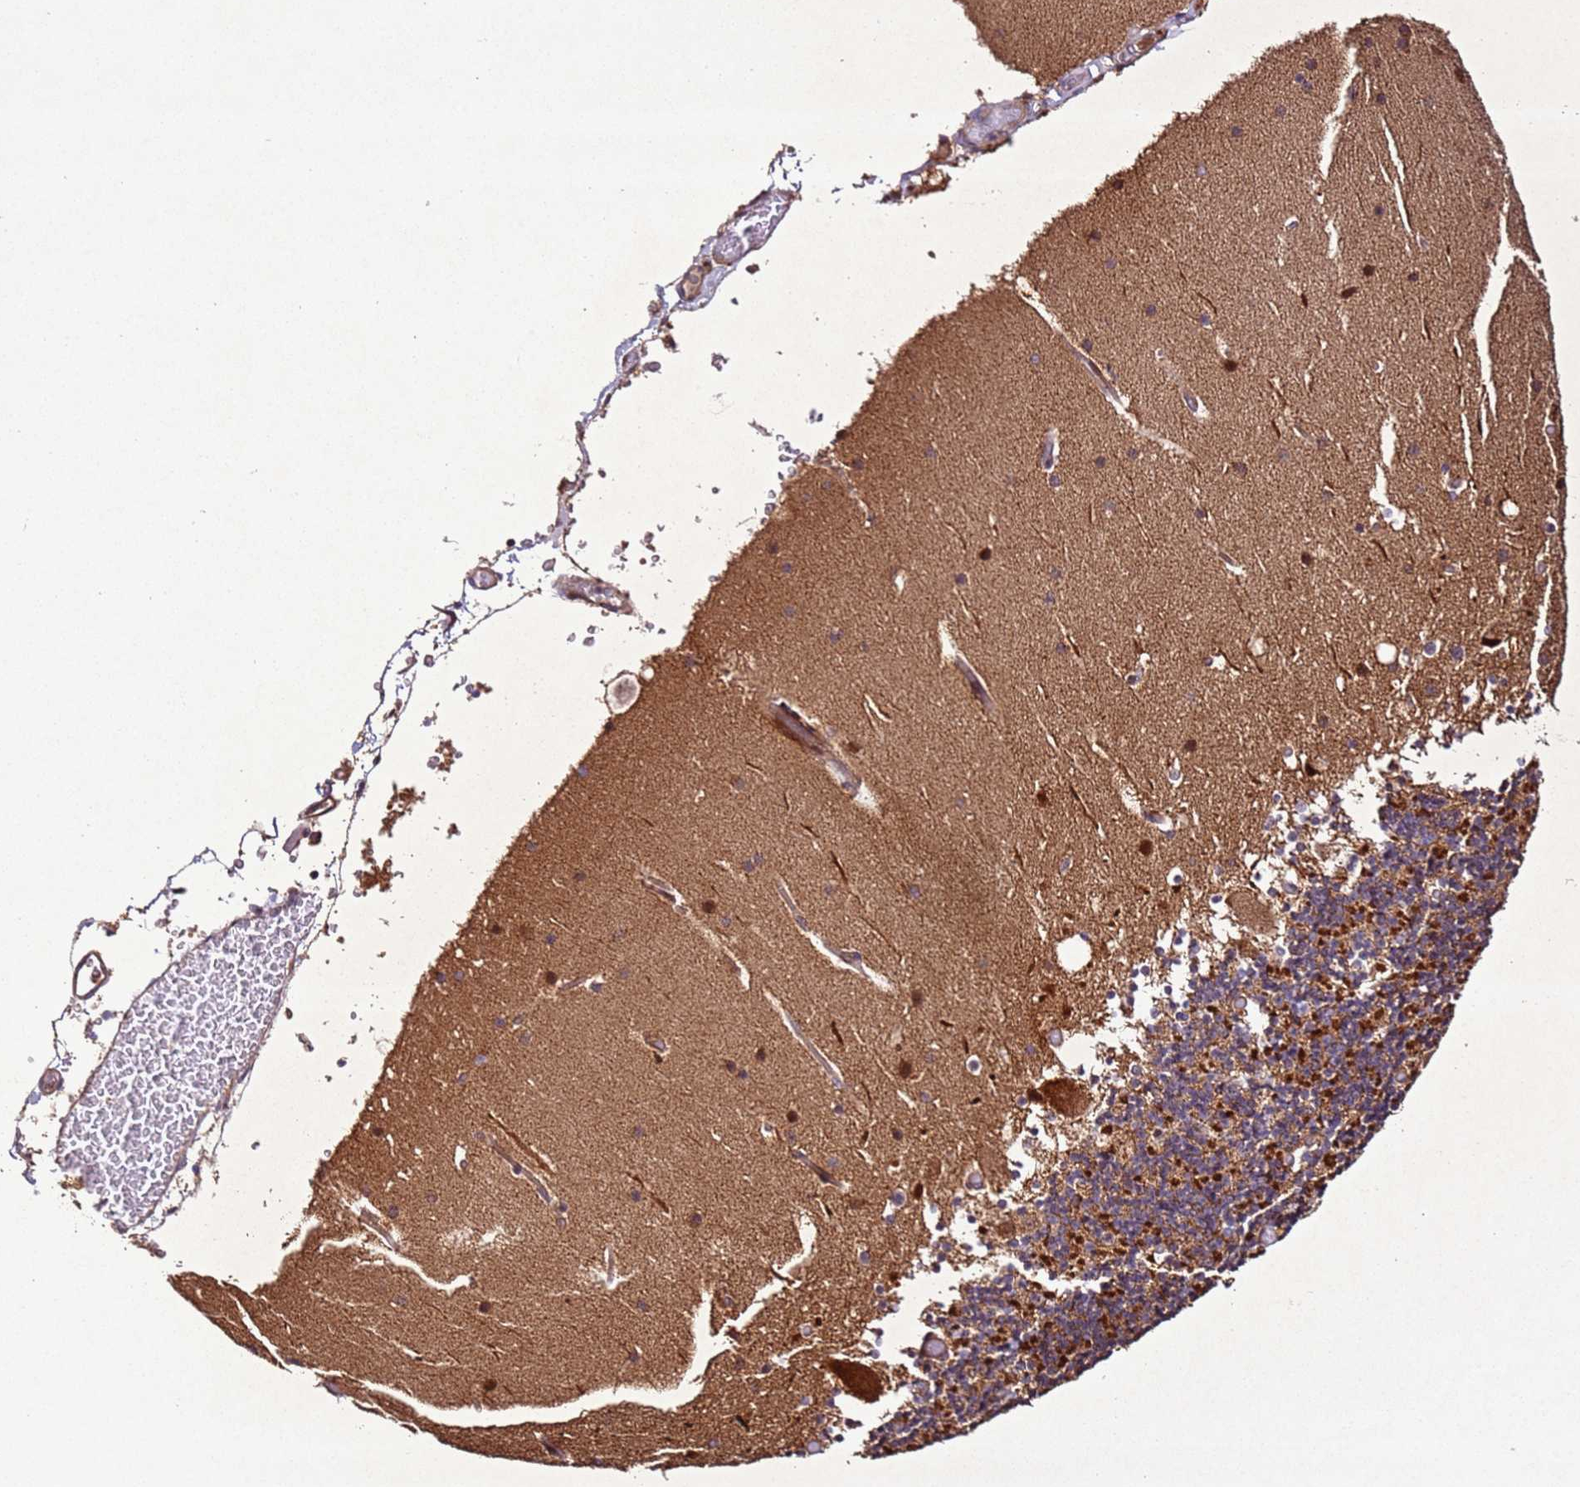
{"staining": {"intensity": "strong", "quantity": "25%-75%", "location": "cytoplasmic/membranous"}, "tissue": "cerebellum", "cell_type": "Cells in granular layer", "image_type": "normal", "snomed": [{"axis": "morphology", "description": "Normal tissue, NOS"}, {"axis": "topography", "description": "Cerebellum"}], "caption": "IHC image of normal human cerebellum stained for a protein (brown), which shows high levels of strong cytoplasmic/membranous staining in approximately 25%-75% of cells in granular layer.", "gene": "PTMA", "patient": {"sex": "male", "age": 57}}